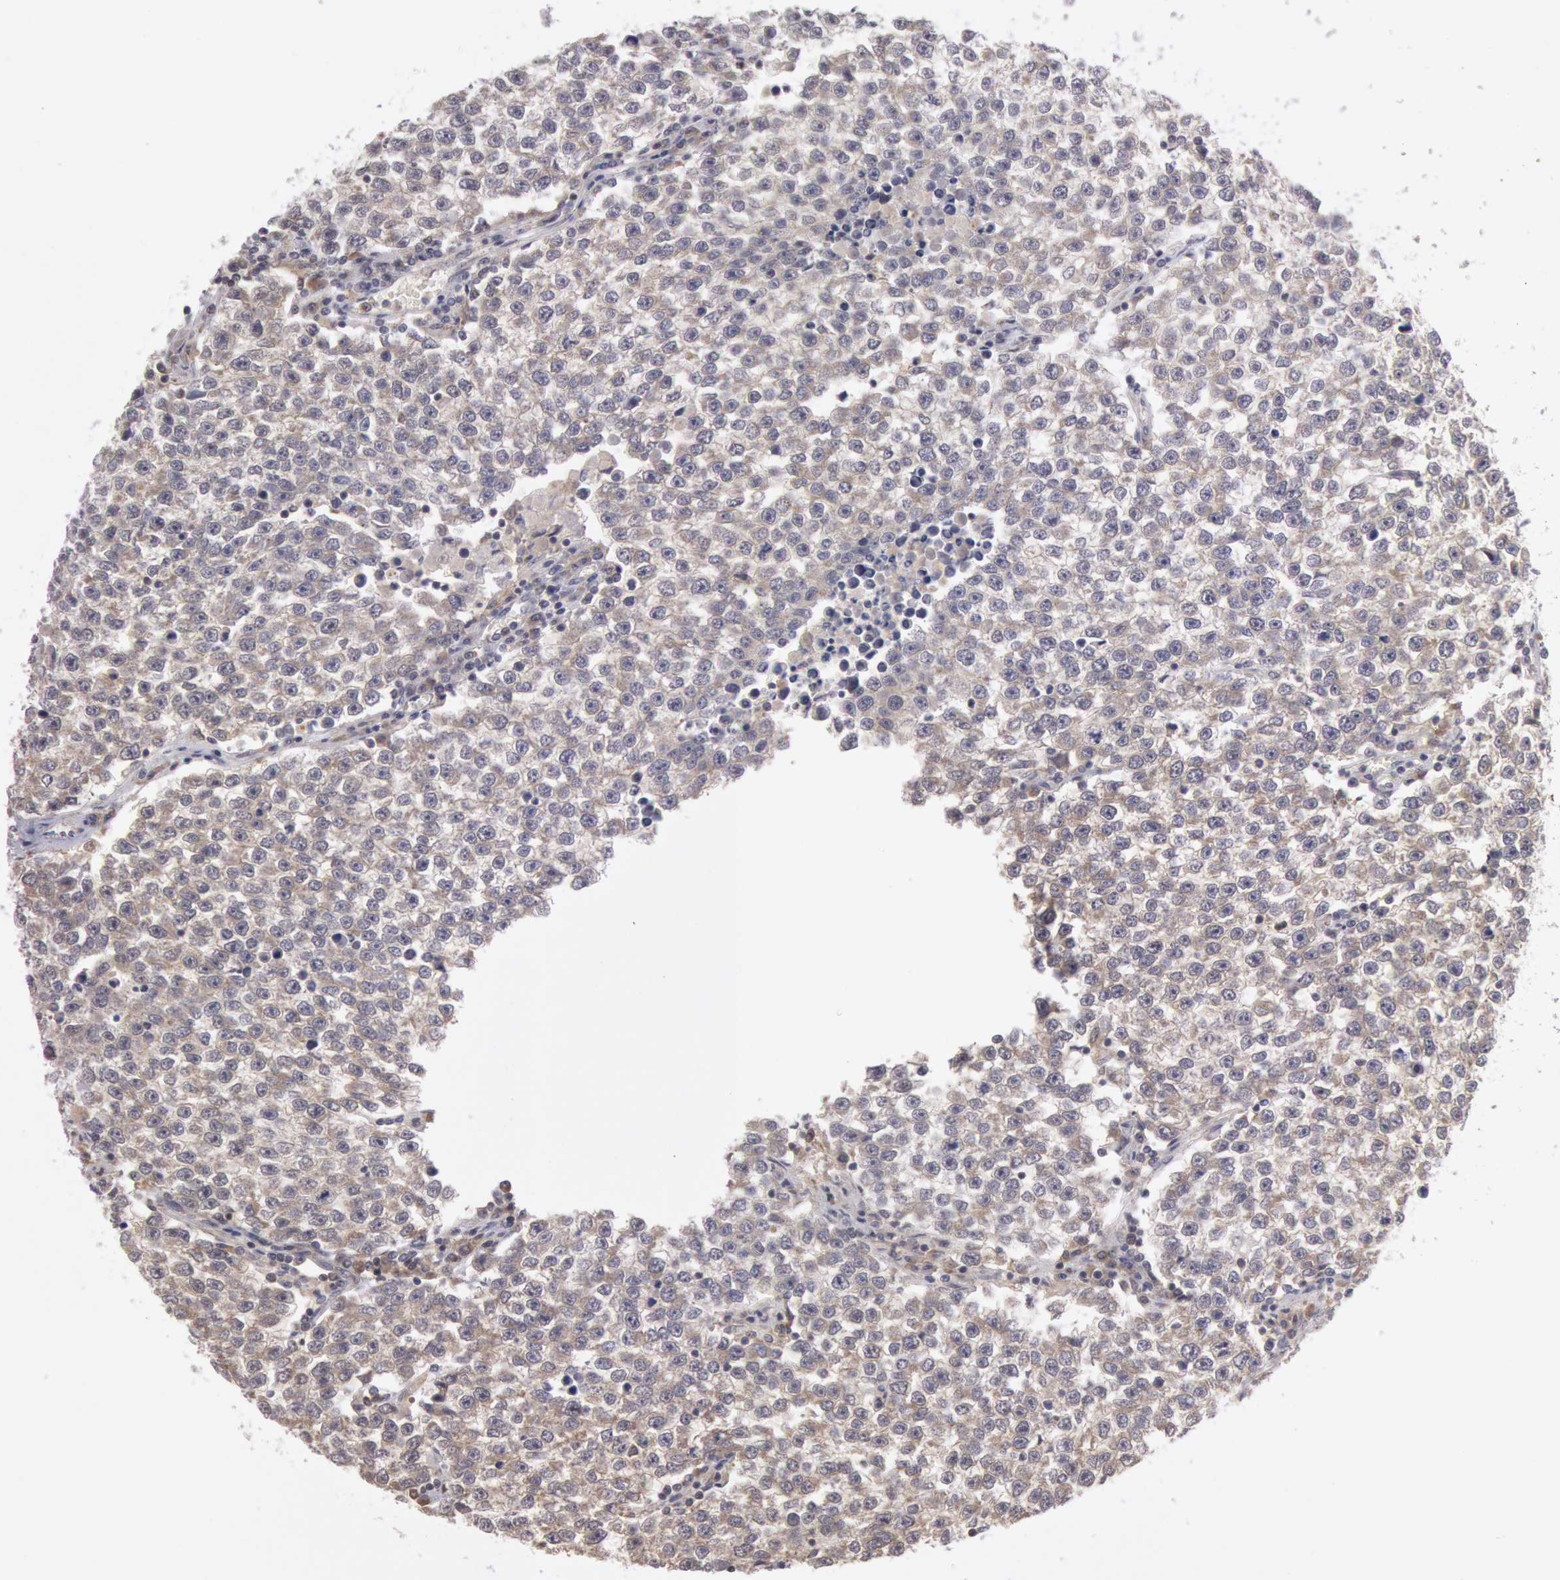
{"staining": {"intensity": "weak", "quantity": "<25%", "location": "cytoplasmic/membranous"}, "tissue": "testis cancer", "cell_type": "Tumor cells", "image_type": "cancer", "snomed": [{"axis": "morphology", "description": "Seminoma, NOS"}, {"axis": "topography", "description": "Testis"}], "caption": "Human testis cancer stained for a protein using immunohistochemistry (IHC) displays no staining in tumor cells.", "gene": "PLA2G6", "patient": {"sex": "male", "age": 36}}